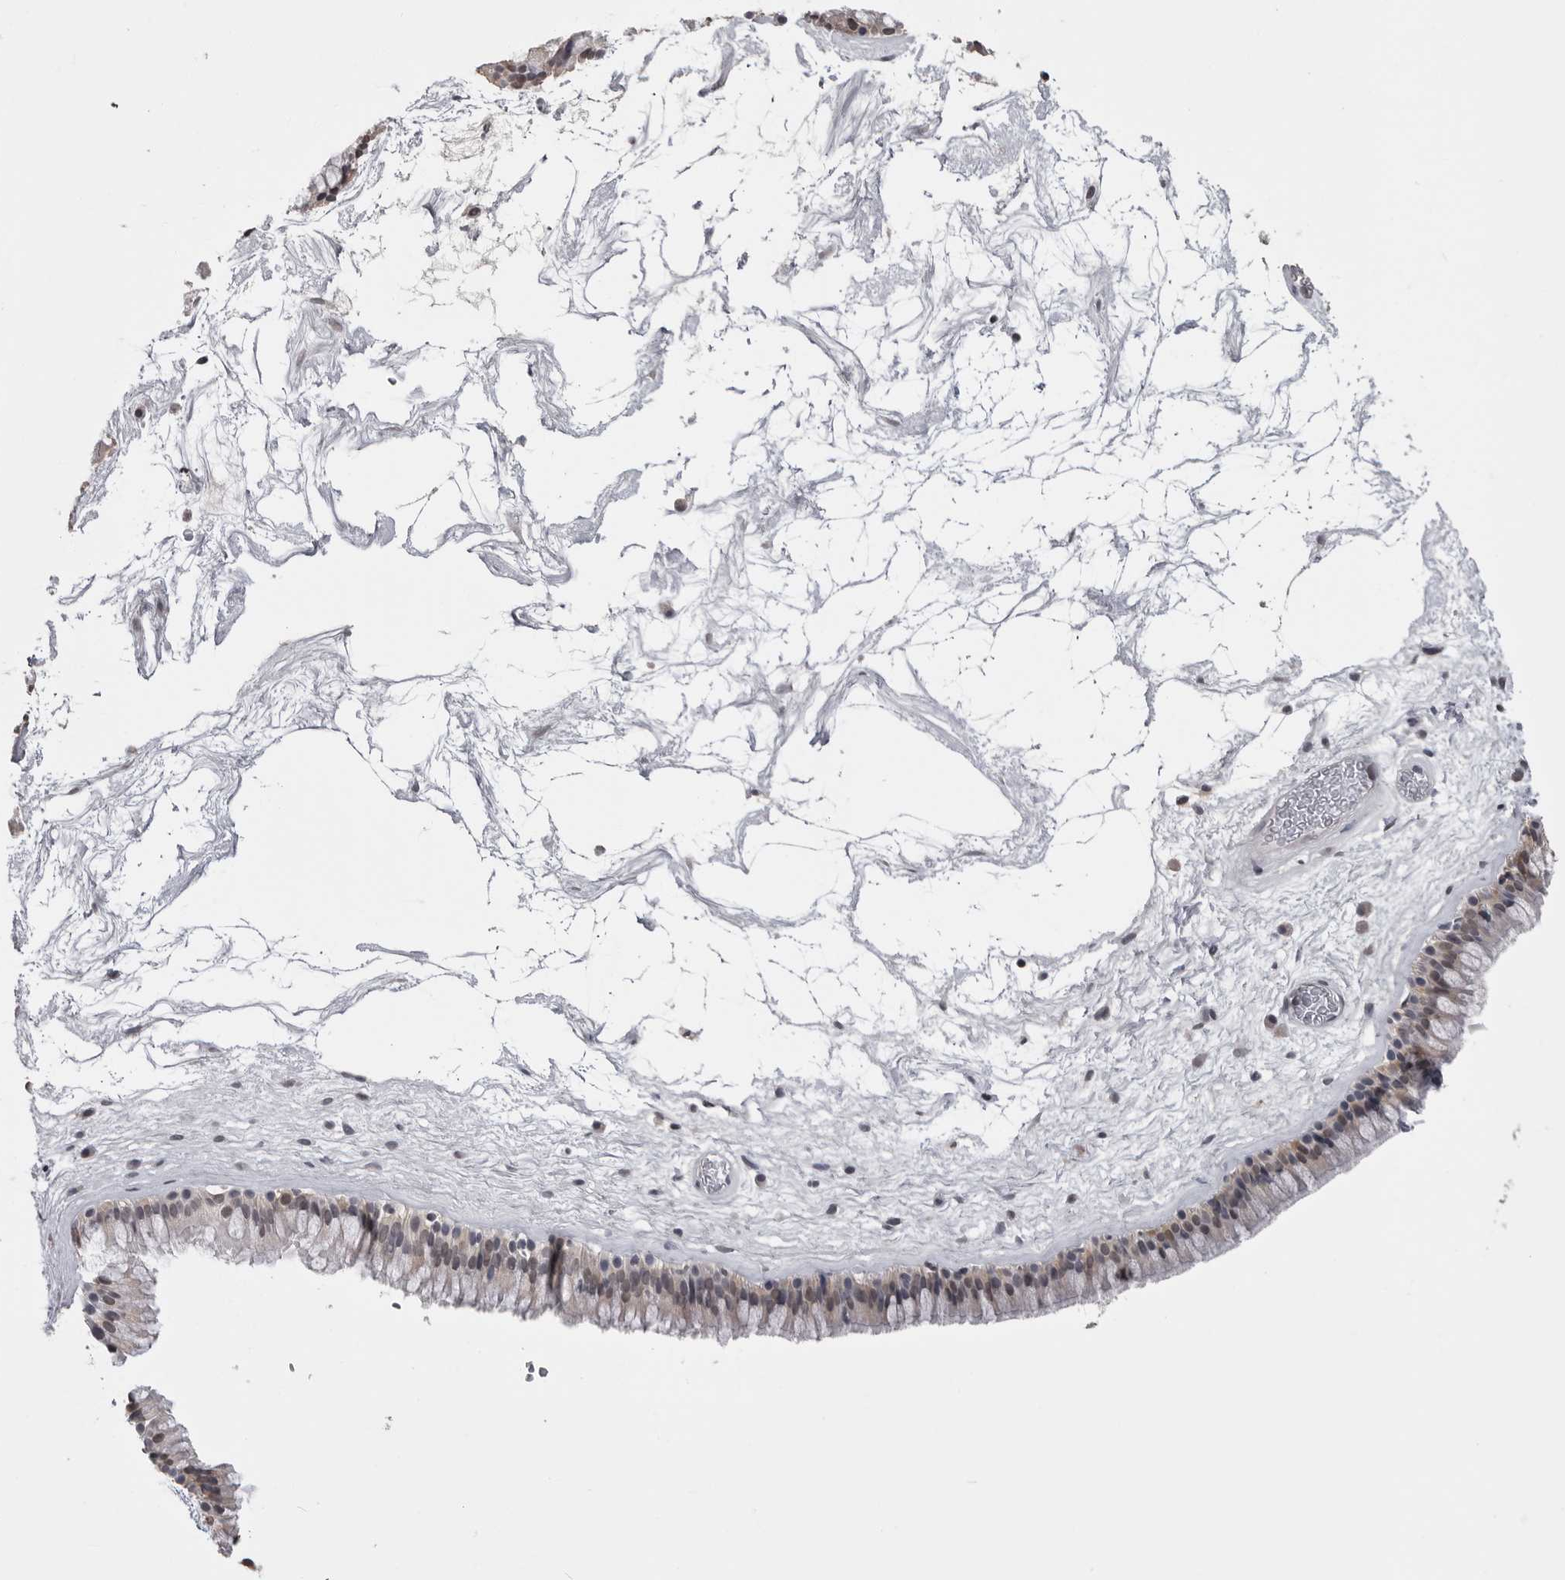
{"staining": {"intensity": "weak", "quantity": "25%-75%", "location": "cytoplasmic/membranous,nuclear"}, "tissue": "nasopharynx", "cell_type": "Respiratory epithelial cells", "image_type": "normal", "snomed": [{"axis": "morphology", "description": "Normal tissue, NOS"}, {"axis": "morphology", "description": "Inflammation, NOS"}, {"axis": "topography", "description": "Nasopharynx"}], "caption": "Protein staining by IHC reveals weak cytoplasmic/membranous,nuclear staining in about 25%-75% of respiratory epithelial cells in unremarkable nasopharynx.", "gene": "DLG2", "patient": {"sex": "male", "age": 48}}